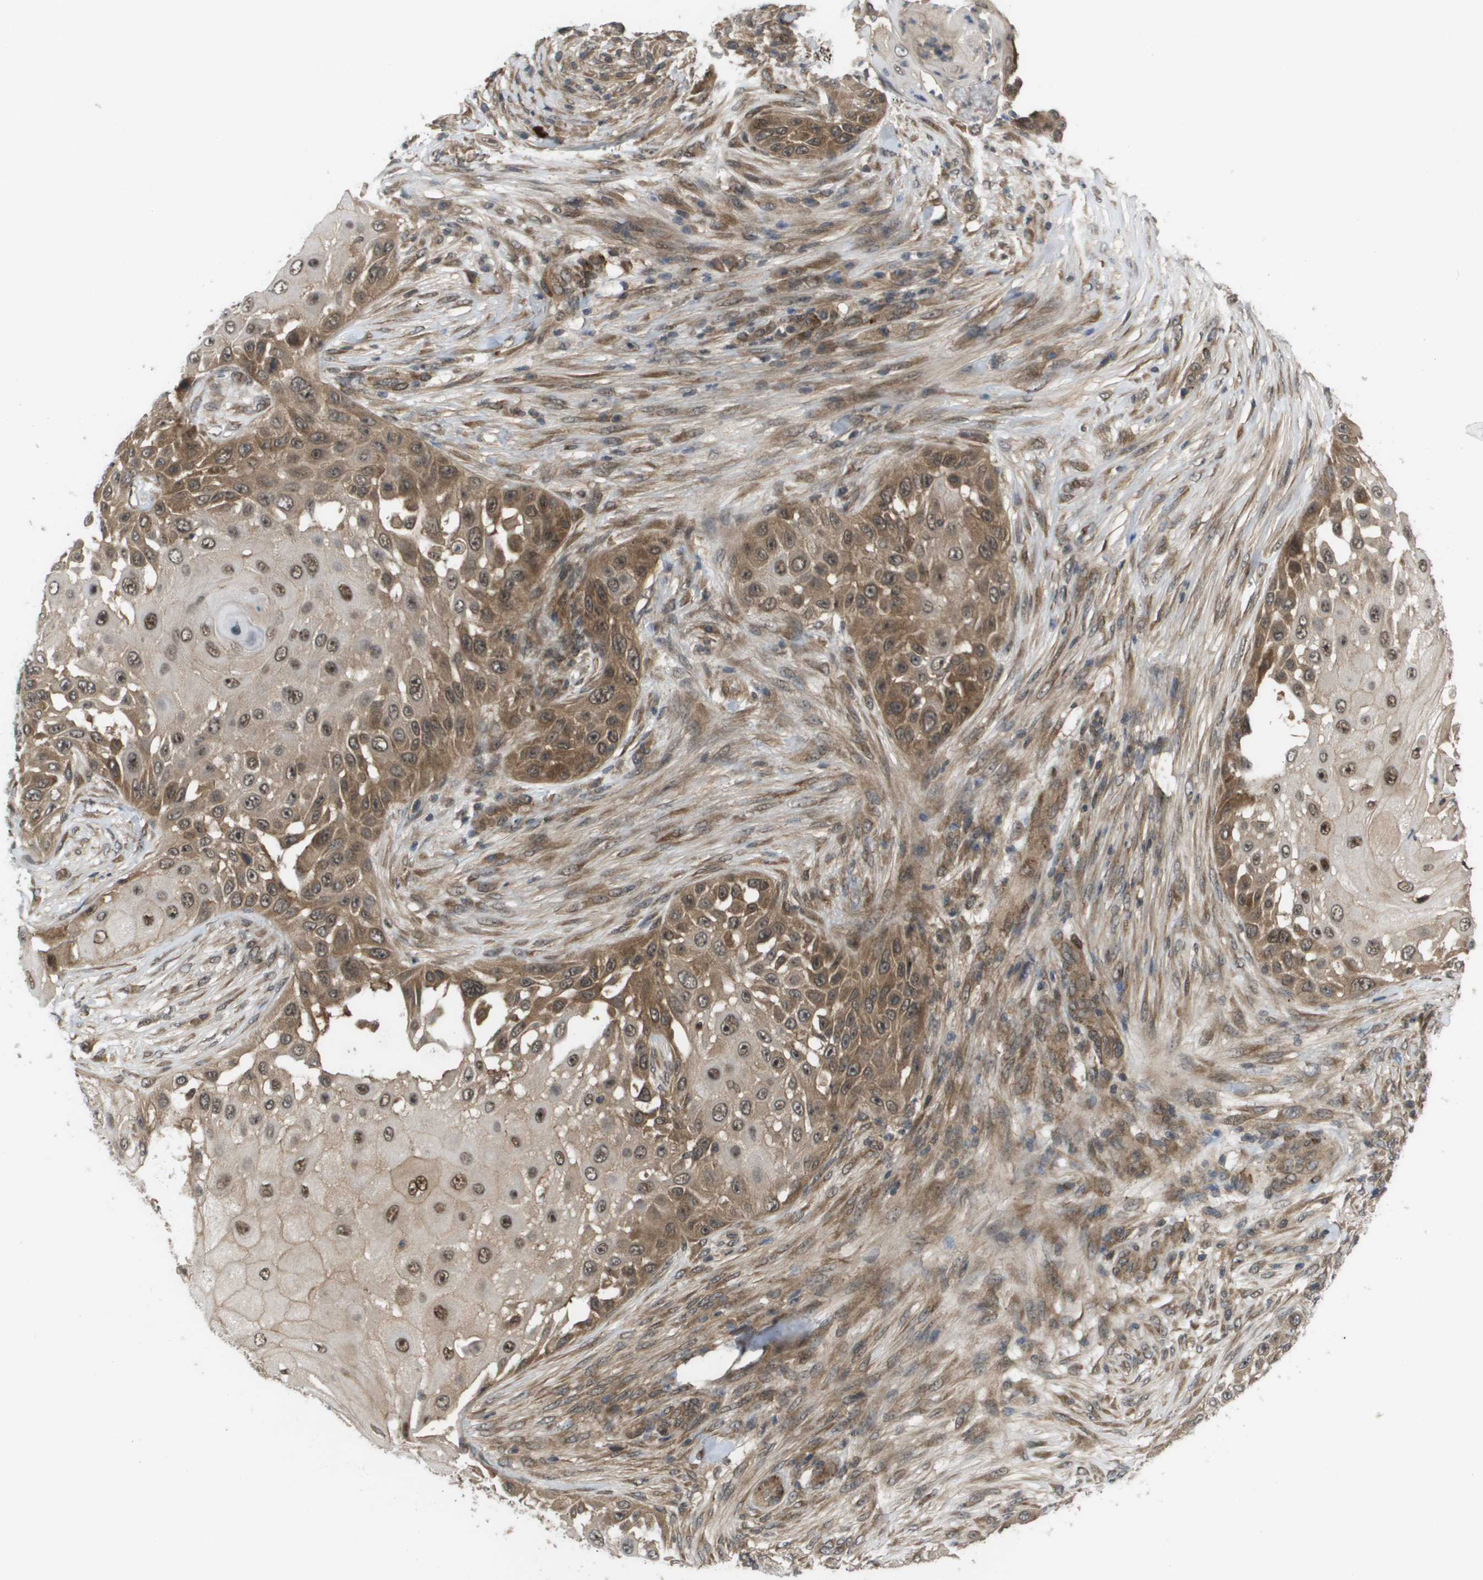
{"staining": {"intensity": "moderate", "quantity": ">75%", "location": "cytoplasmic/membranous,nuclear"}, "tissue": "skin cancer", "cell_type": "Tumor cells", "image_type": "cancer", "snomed": [{"axis": "morphology", "description": "Squamous cell carcinoma, NOS"}, {"axis": "topography", "description": "Skin"}], "caption": "IHC of skin squamous cell carcinoma exhibits medium levels of moderate cytoplasmic/membranous and nuclear staining in approximately >75% of tumor cells. The staining was performed using DAB (3,3'-diaminobenzidine) to visualize the protein expression in brown, while the nuclei were stained in blue with hematoxylin (Magnification: 20x).", "gene": "CTPS2", "patient": {"sex": "female", "age": 44}}